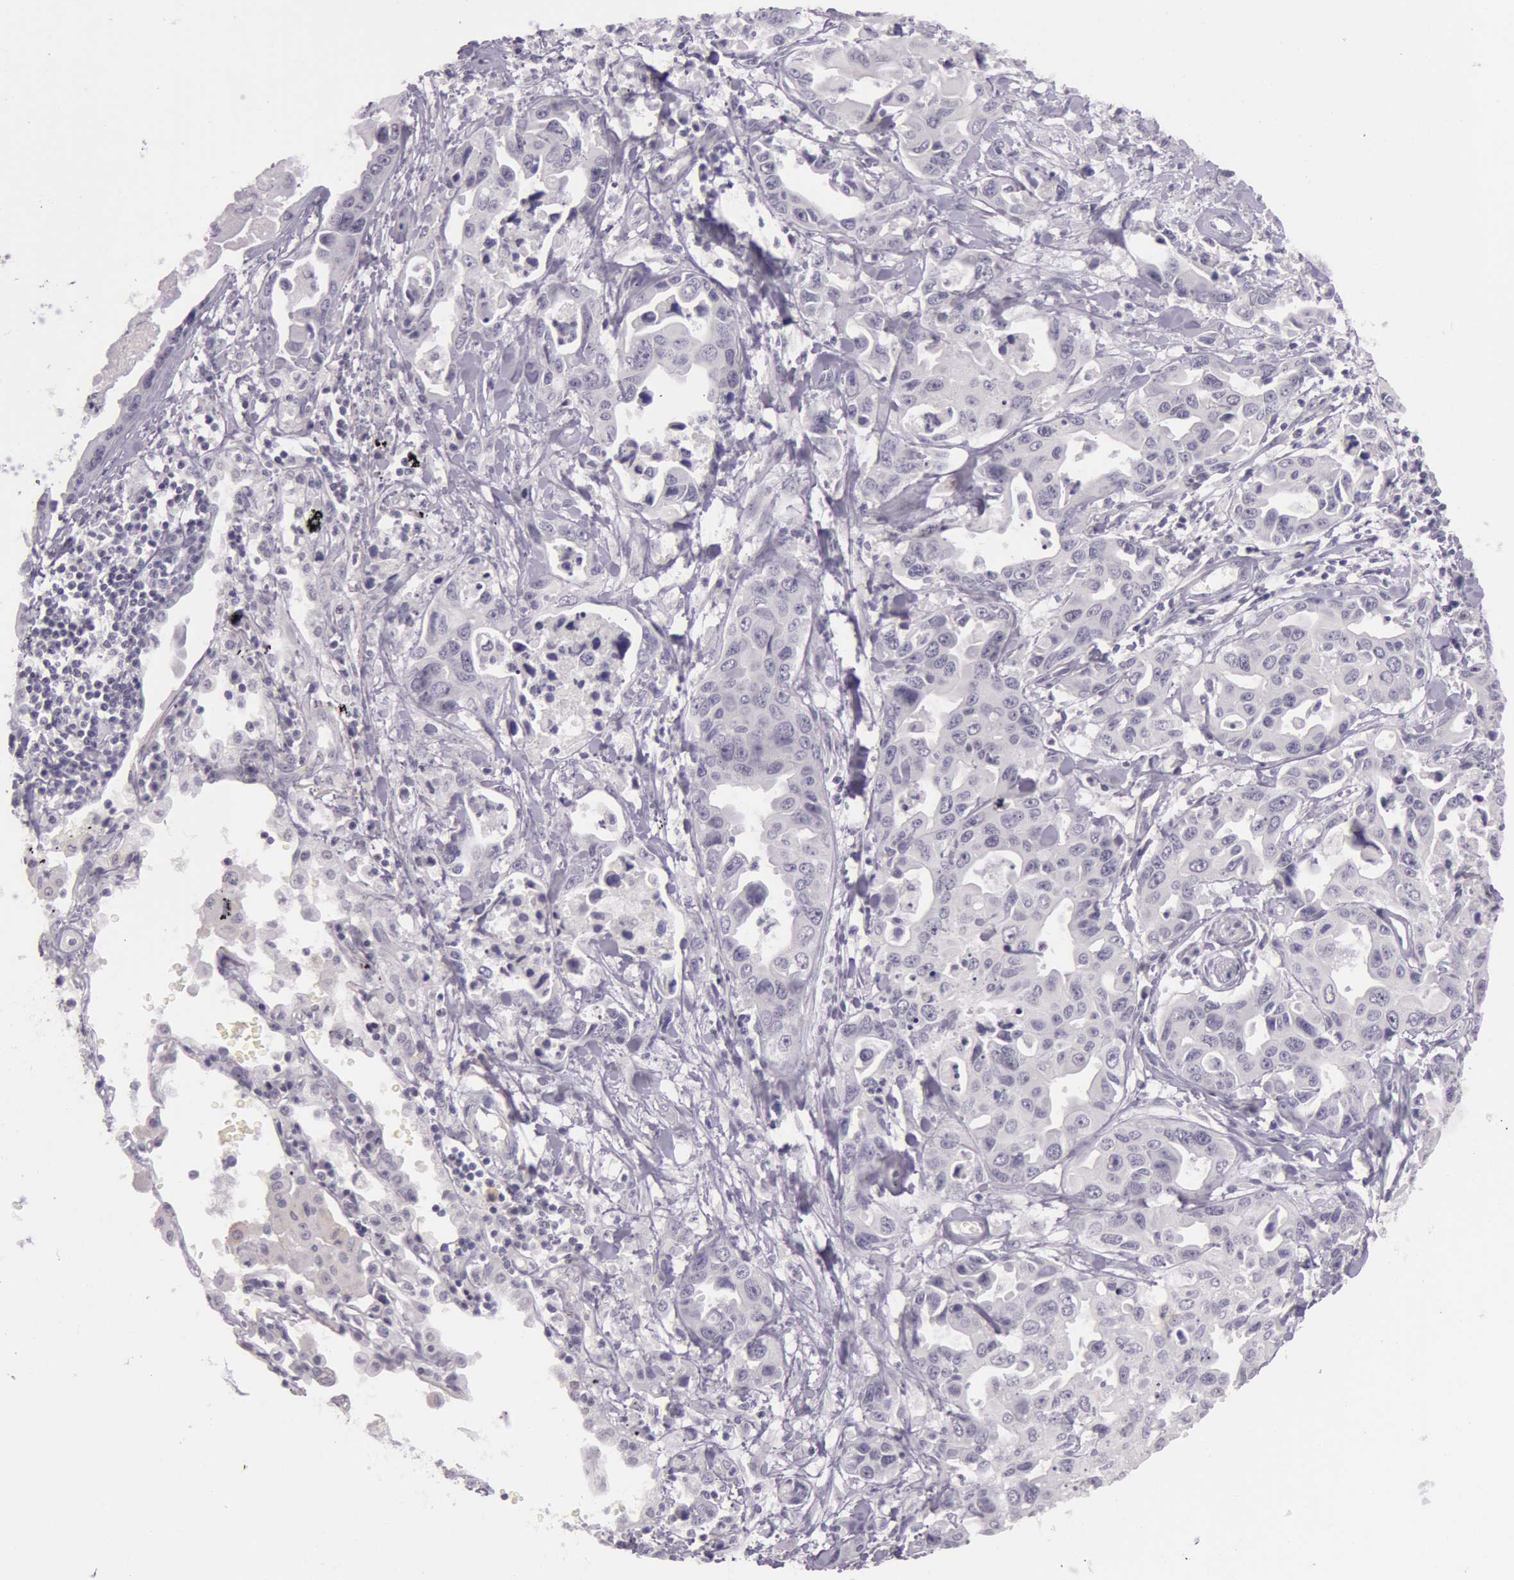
{"staining": {"intensity": "negative", "quantity": "none", "location": "none"}, "tissue": "lung cancer", "cell_type": "Tumor cells", "image_type": "cancer", "snomed": [{"axis": "morphology", "description": "Adenocarcinoma, NOS"}, {"axis": "topography", "description": "Lung"}], "caption": "An image of adenocarcinoma (lung) stained for a protein demonstrates no brown staining in tumor cells. (Immunohistochemistry, brightfield microscopy, high magnification).", "gene": "RBMY1F", "patient": {"sex": "male", "age": 64}}